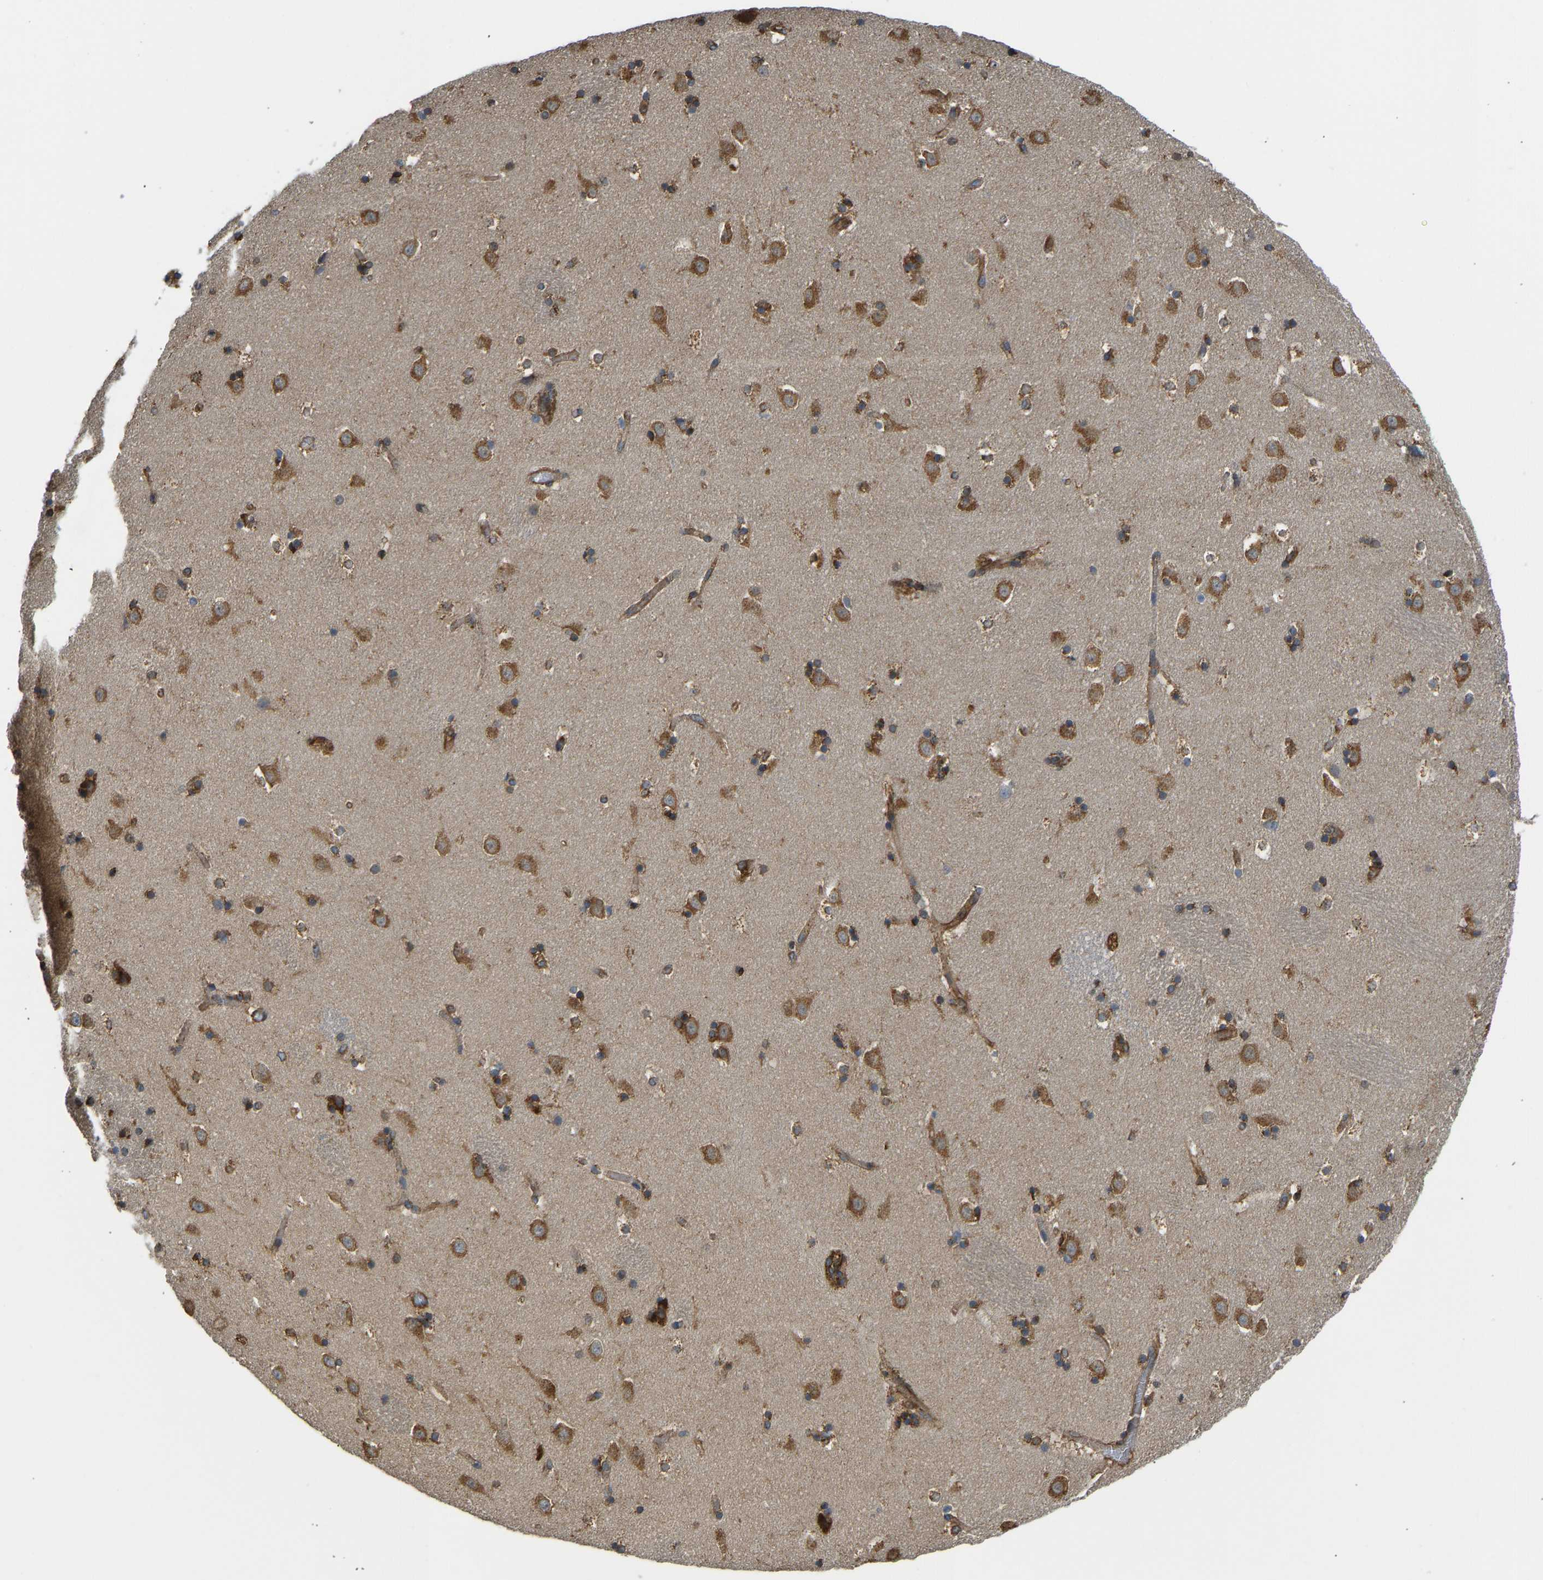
{"staining": {"intensity": "moderate", "quantity": ">75%", "location": "cytoplasmic/membranous"}, "tissue": "caudate", "cell_type": "Glial cells", "image_type": "normal", "snomed": [{"axis": "morphology", "description": "Normal tissue, NOS"}, {"axis": "topography", "description": "Lateral ventricle wall"}], "caption": "High-power microscopy captured an immunohistochemistry (IHC) photomicrograph of normal caudate, revealing moderate cytoplasmic/membranous expression in about >75% of glial cells.", "gene": "BEX3", "patient": {"sex": "male", "age": 45}}